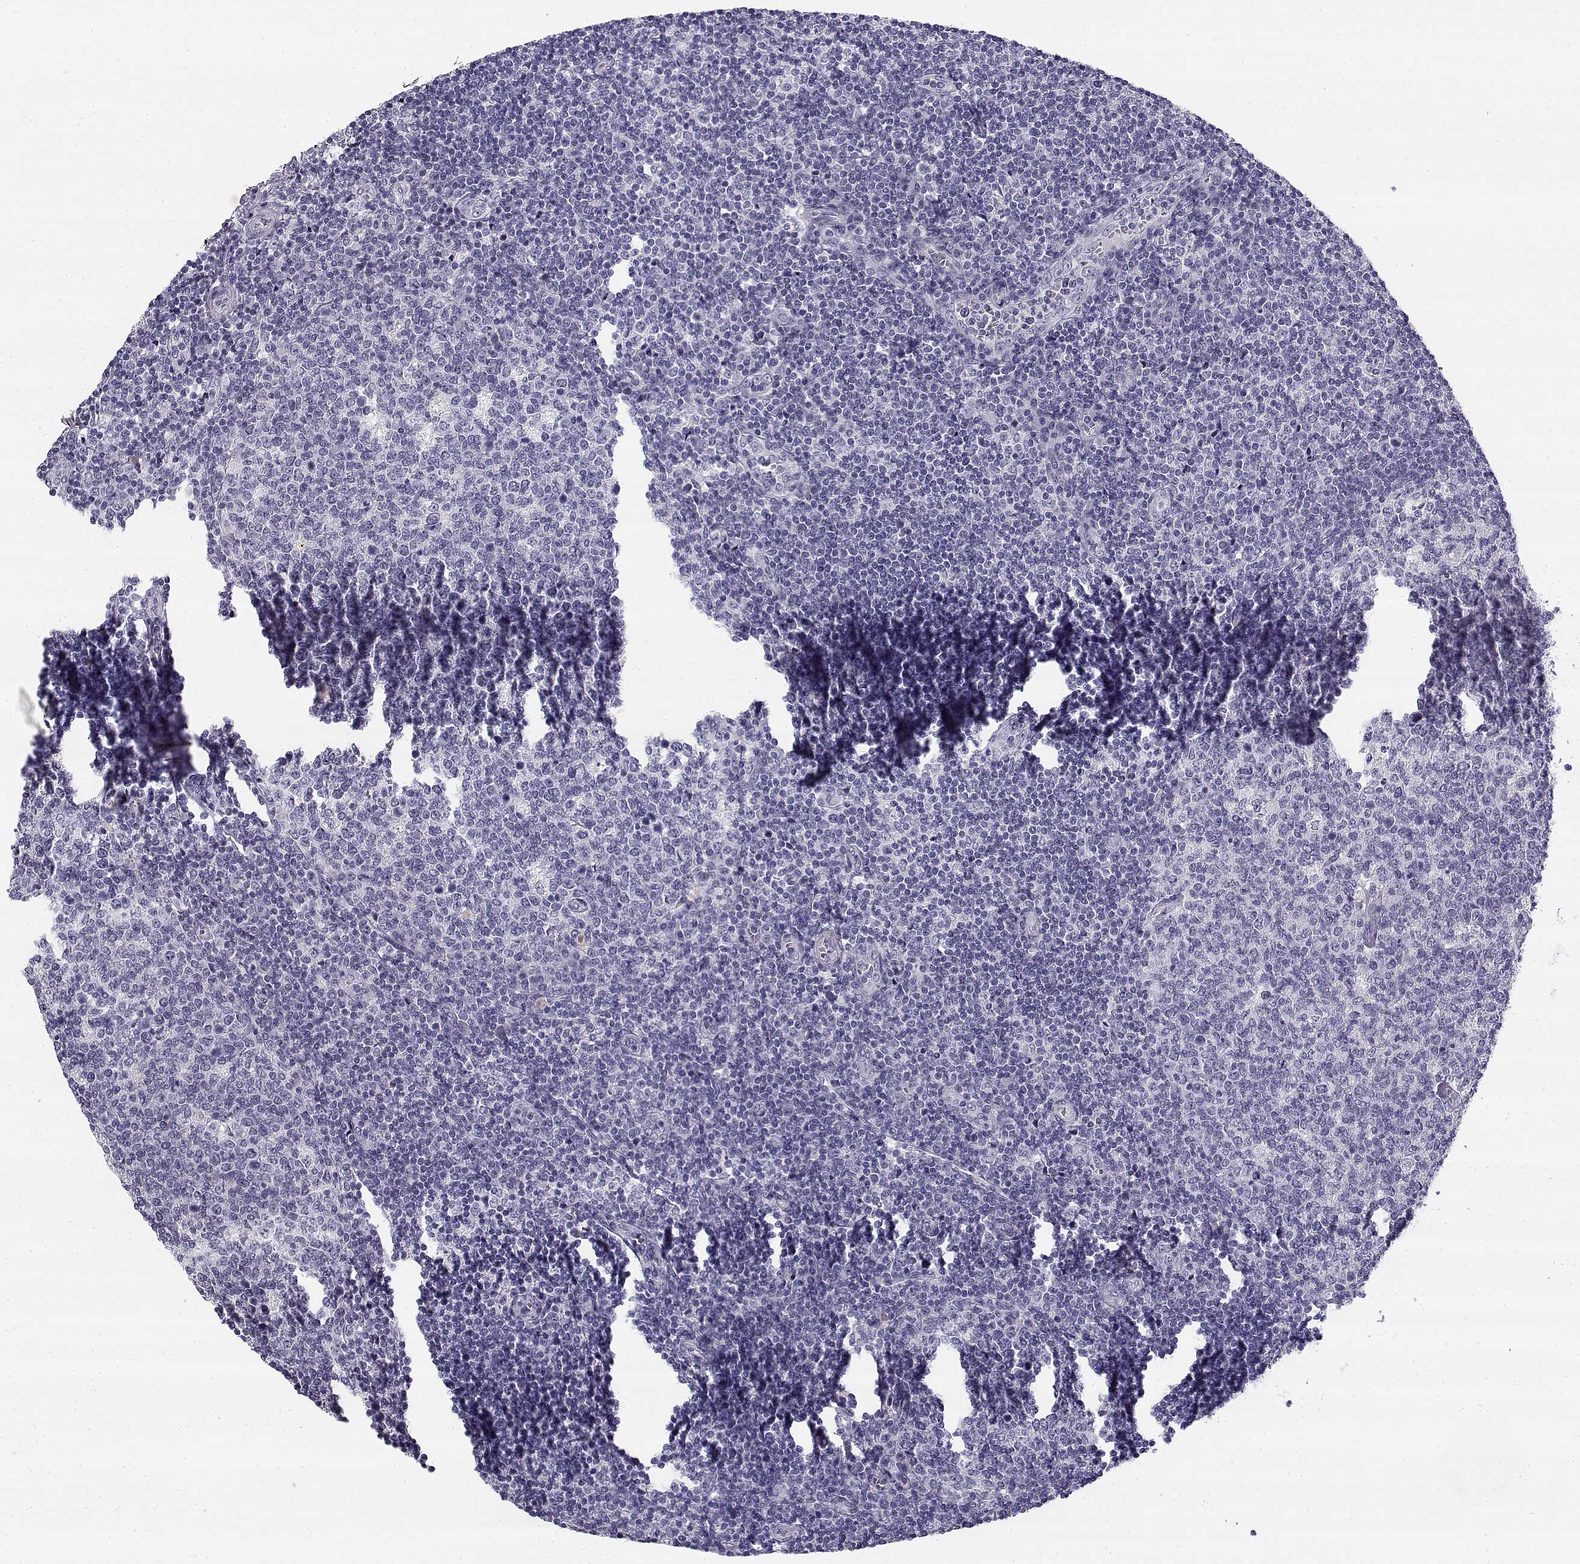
{"staining": {"intensity": "negative", "quantity": "none", "location": "none"}, "tissue": "tonsil", "cell_type": "Germinal center cells", "image_type": "normal", "snomed": [{"axis": "morphology", "description": "Normal tissue, NOS"}, {"axis": "topography", "description": "Tonsil"}], "caption": "The photomicrograph demonstrates no staining of germinal center cells in unremarkable tonsil. (DAB (3,3'-diaminobenzidine) IHC, high magnification).", "gene": "CREB3L3", "patient": {"sex": "female", "age": 13}}